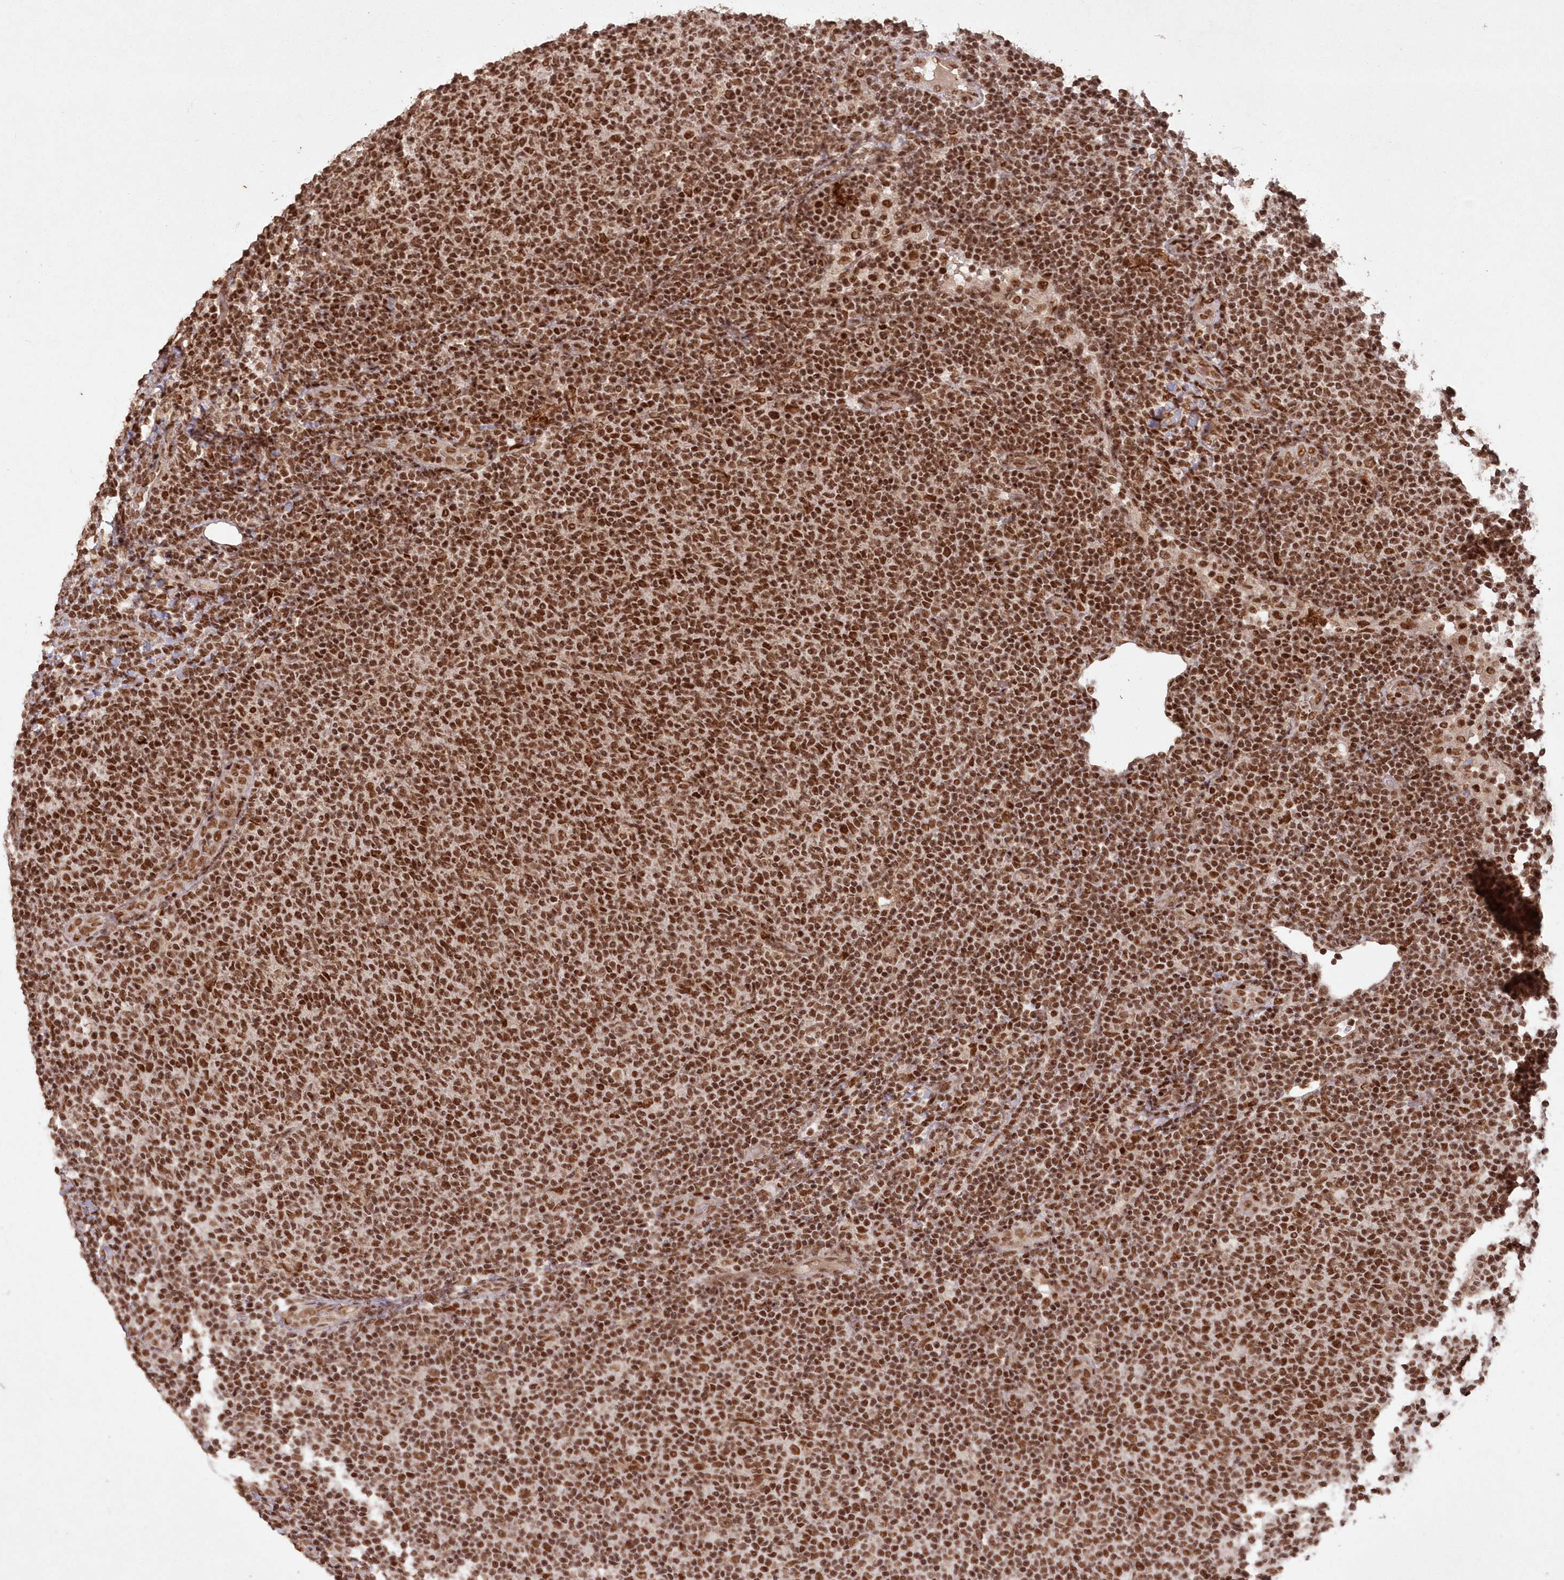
{"staining": {"intensity": "strong", "quantity": ">75%", "location": "nuclear"}, "tissue": "lymphoma", "cell_type": "Tumor cells", "image_type": "cancer", "snomed": [{"axis": "morphology", "description": "Malignant lymphoma, non-Hodgkin's type, Low grade"}, {"axis": "topography", "description": "Lymph node"}], "caption": "IHC (DAB (3,3'-diaminobenzidine)) staining of low-grade malignant lymphoma, non-Hodgkin's type displays strong nuclear protein expression in approximately >75% of tumor cells.", "gene": "PDS5A", "patient": {"sex": "male", "age": 66}}